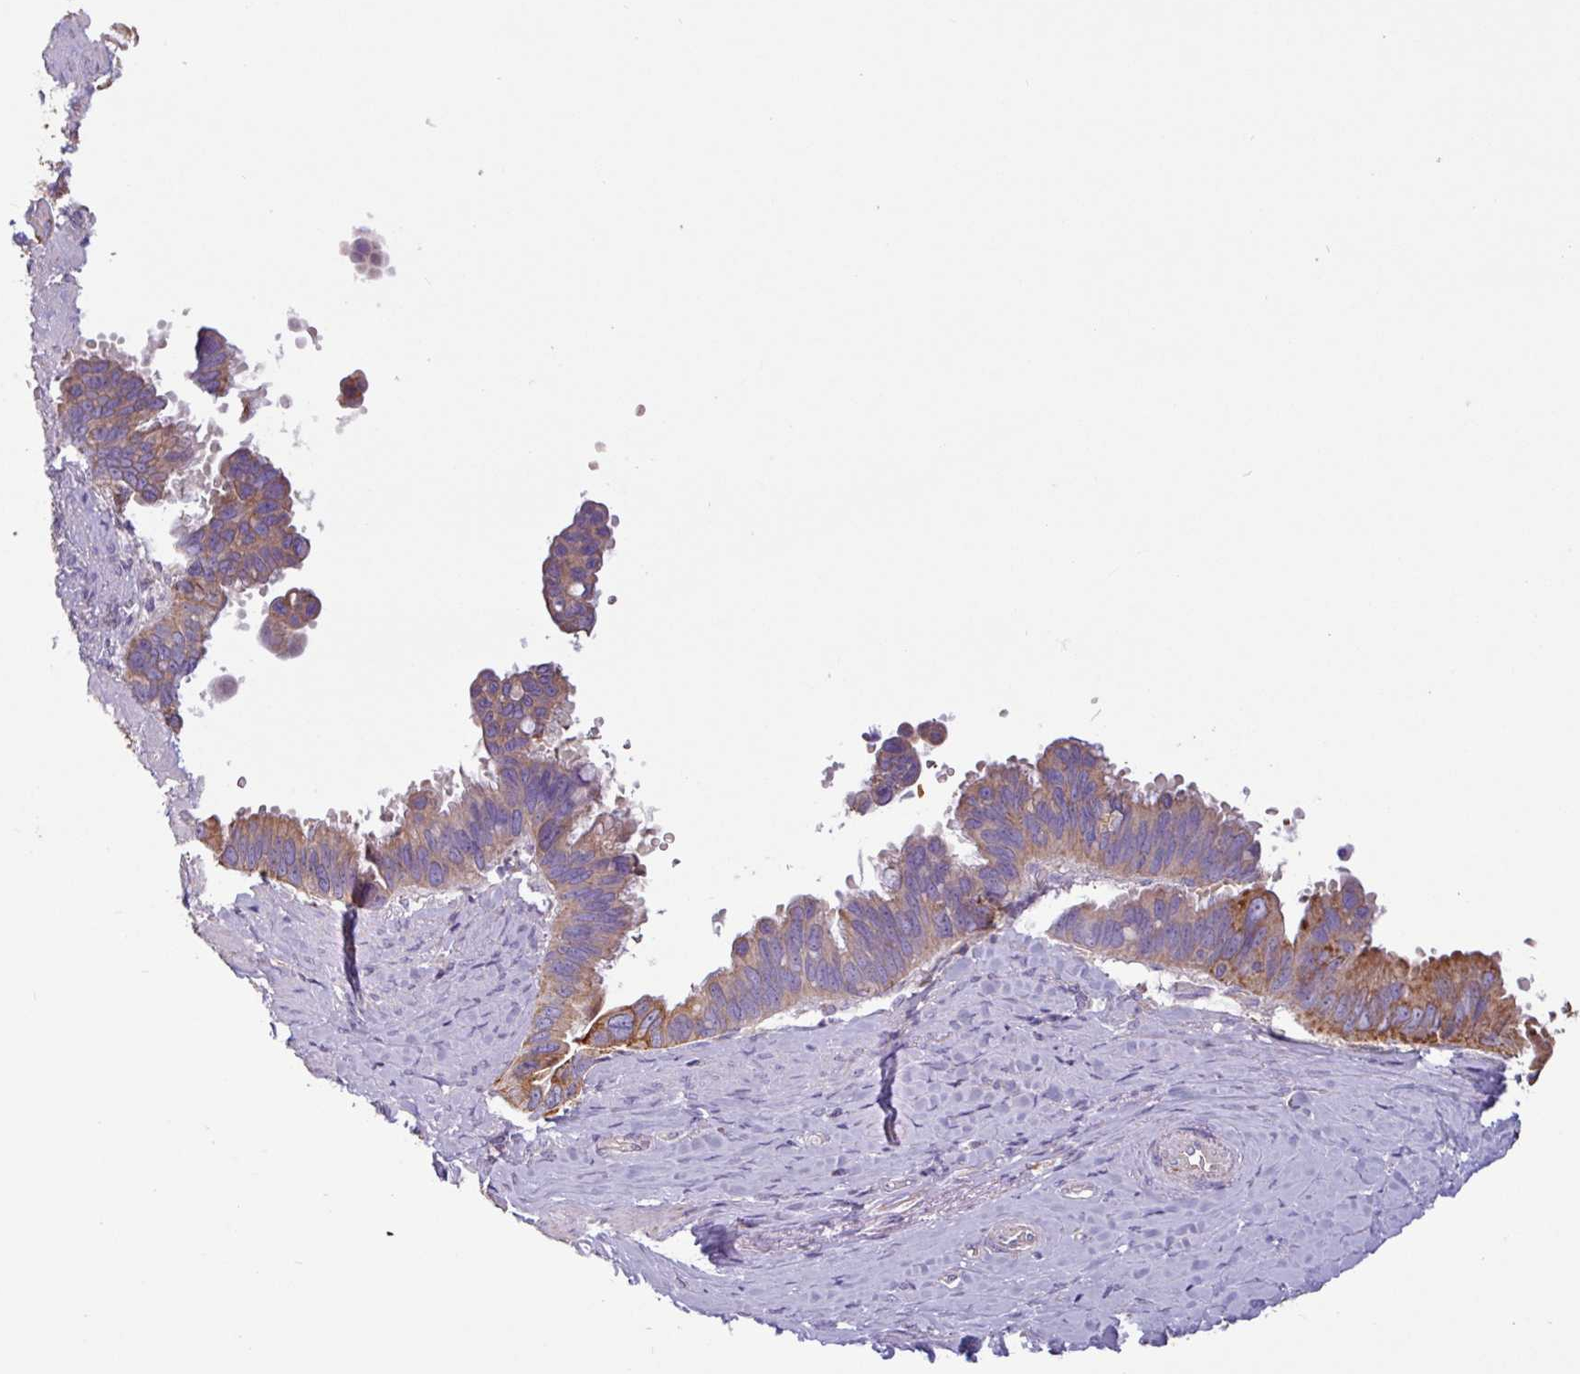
{"staining": {"intensity": "moderate", "quantity": "25%-75%", "location": "cytoplasmic/membranous"}, "tissue": "pancreatic cancer", "cell_type": "Tumor cells", "image_type": "cancer", "snomed": [{"axis": "morphology", "description": "Inflammation, NOS"}, {"axis": "morphology", "description": "Adenocarcinoma, NOS"}, {"axis": "topography", "description": "Pancreas"}], "caption": "A high-resolution micrograph shows immunohistochemistry staining of pancreatic cancer (adenocarcinoma), which shows moderate cytoplasmic/membranous positivity in about 25%-75% of tumor cells. Immunohistochemistry (ihc) stains the protein in brown and the nuclei are stained blue.", "gene": "CAMK1", "patient": {"sex": "female", "age": 56}}